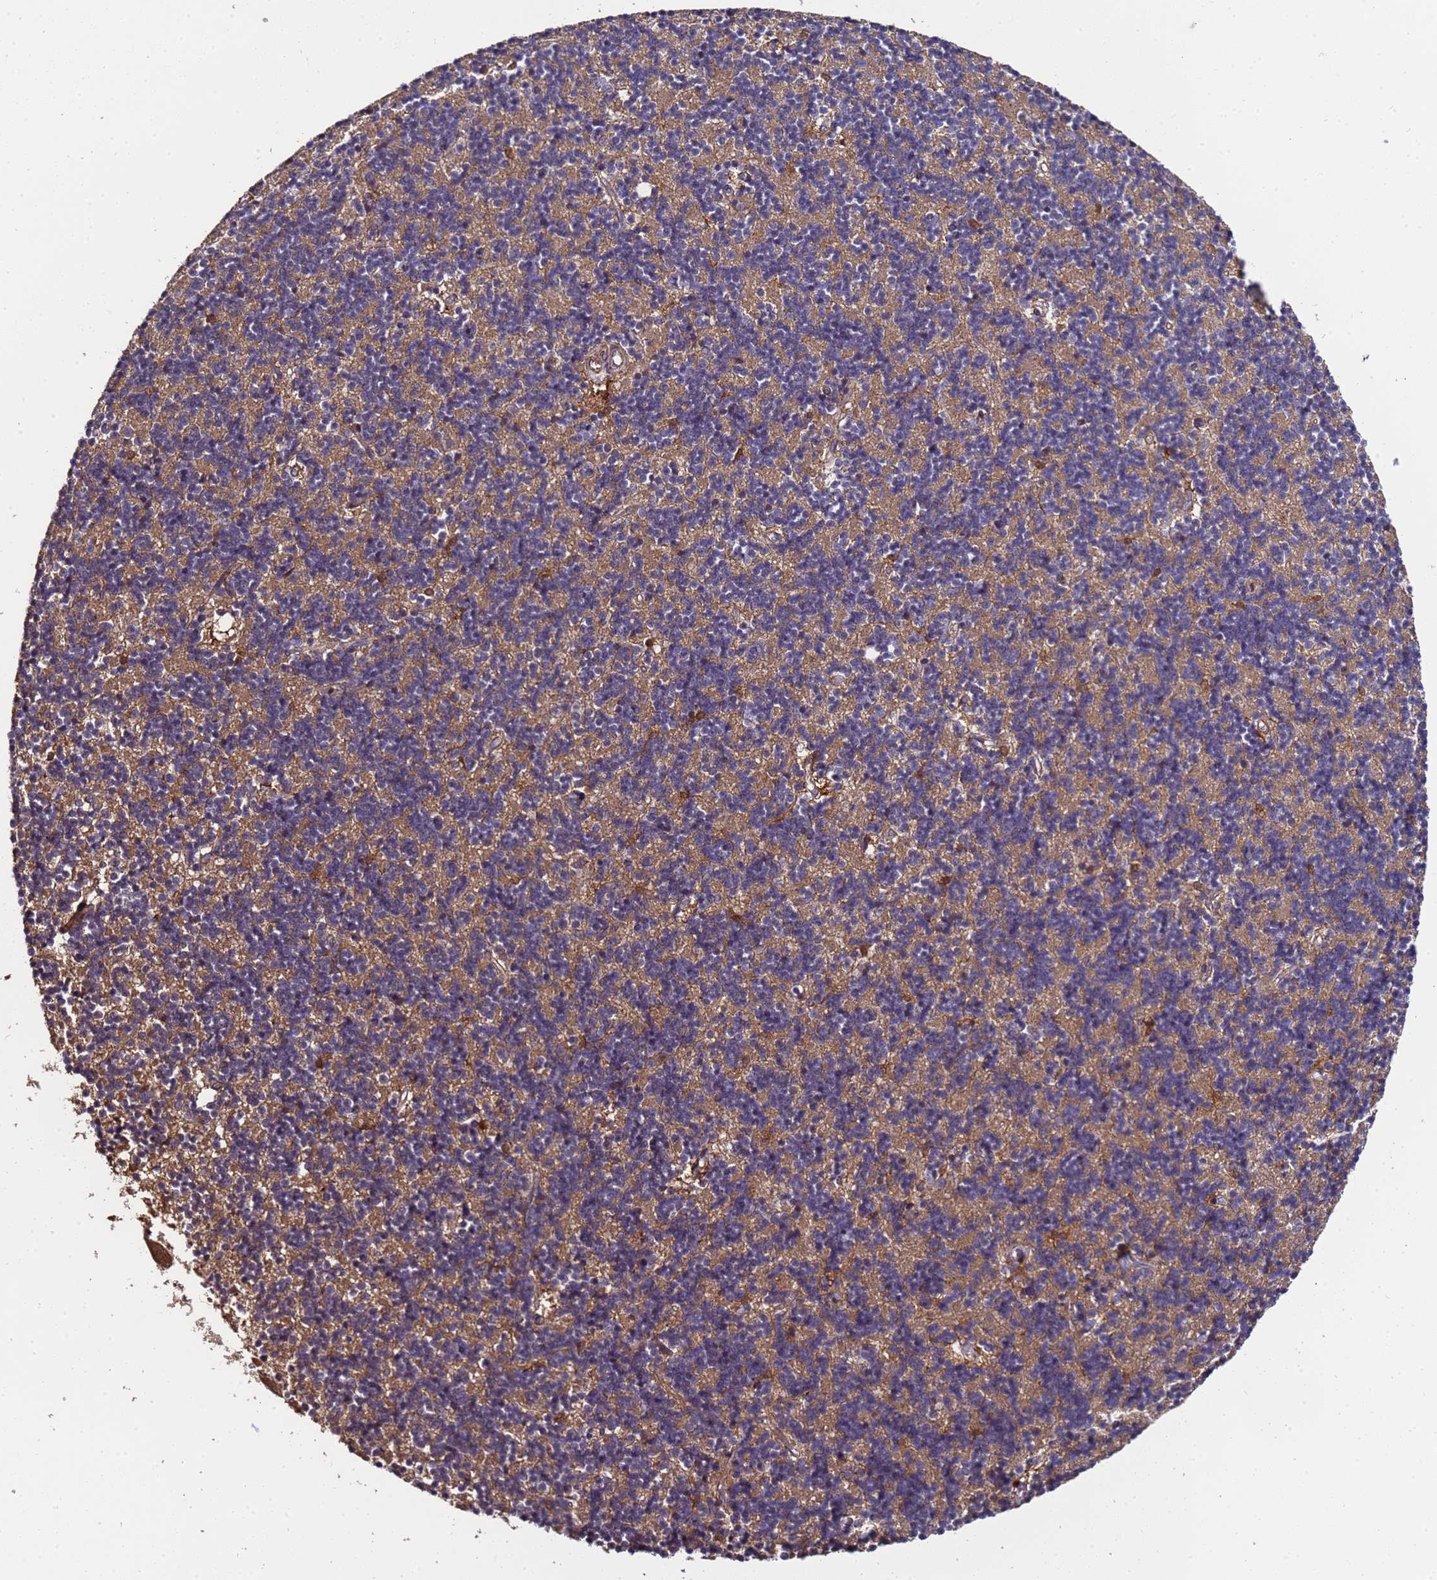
{"staining": {"intensity": "moderate", "quantity": "25%-75%", "location": "cytoplasmic/membranous"}, "tissue": "cerebellum", "cell_type": "Cells in granular layer", "image_type": "normal", "snomed": [{"axis": "morphology", "description": "Normal tissue, NOS"}, {"axis": "topography", "description": "Cerebellum"}], "caption": "Moderate cytoplasmic/membranous protein positivity is seen in about 25%-75% of cells in granular layer in cerebellum. Nuclei are stained in blue.", "gene": "GSTCD", "patient": {"sex": "male", "age": 54}}